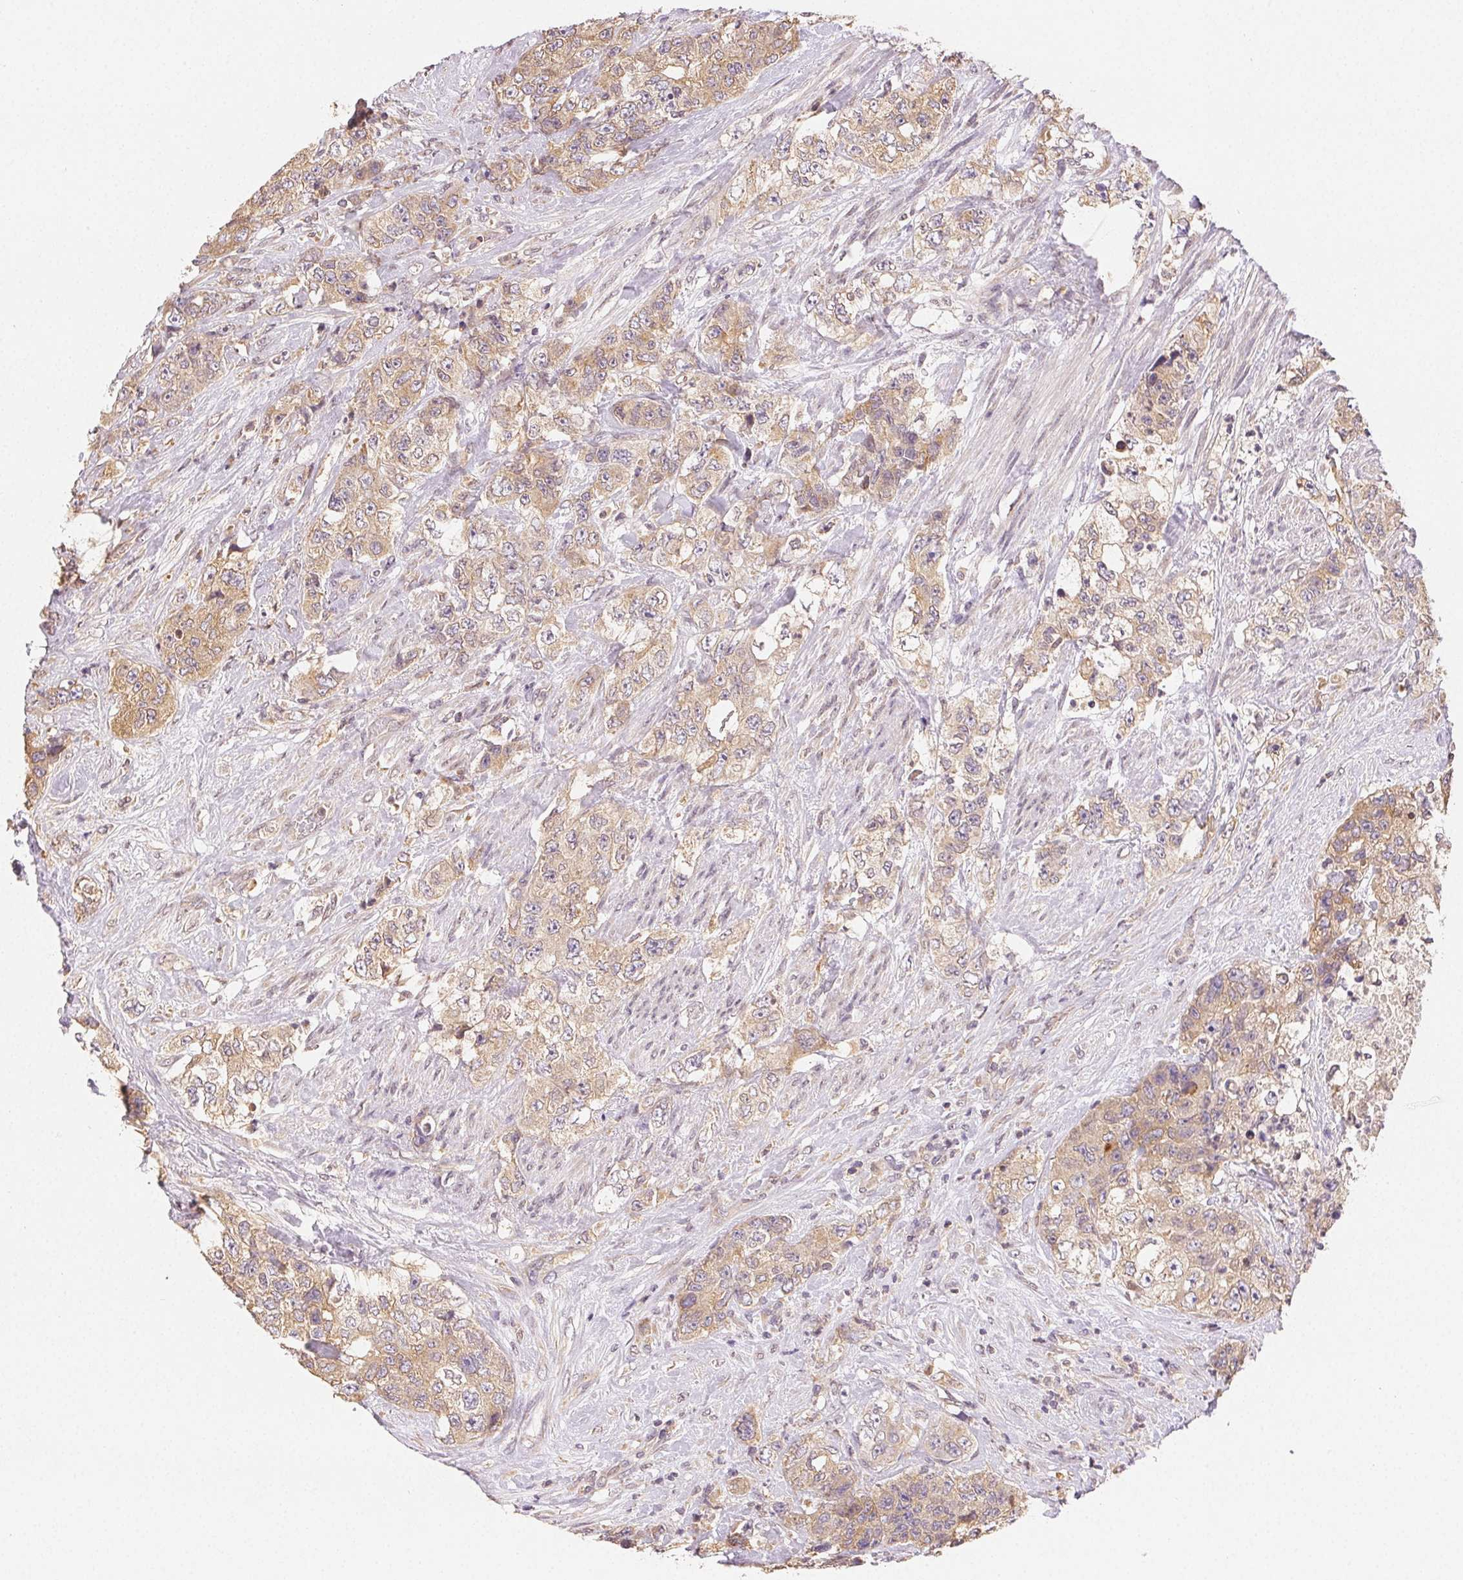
{"staining": {"intensity": "weak", "quantity": ">75%", "location": "cytoplasmic/membranous"}, "tissue": "urothelial cancer", "cell_type": "Tumor cells", "image_type": "cancer", "snomed": [{"axis": "morphology", "description": "Urothelial carcinoma, High grade"}, {"axis": "topography", "description": "Urinary bladder"}], "caption": "Protein expression analysis of urothelial cancer exhibits weak cytoplasmic/membranous positivity in approximately >75% of tumor cells.", "gene": "SEZ6L2", "patient": {"sex": "female", "age": 78}}